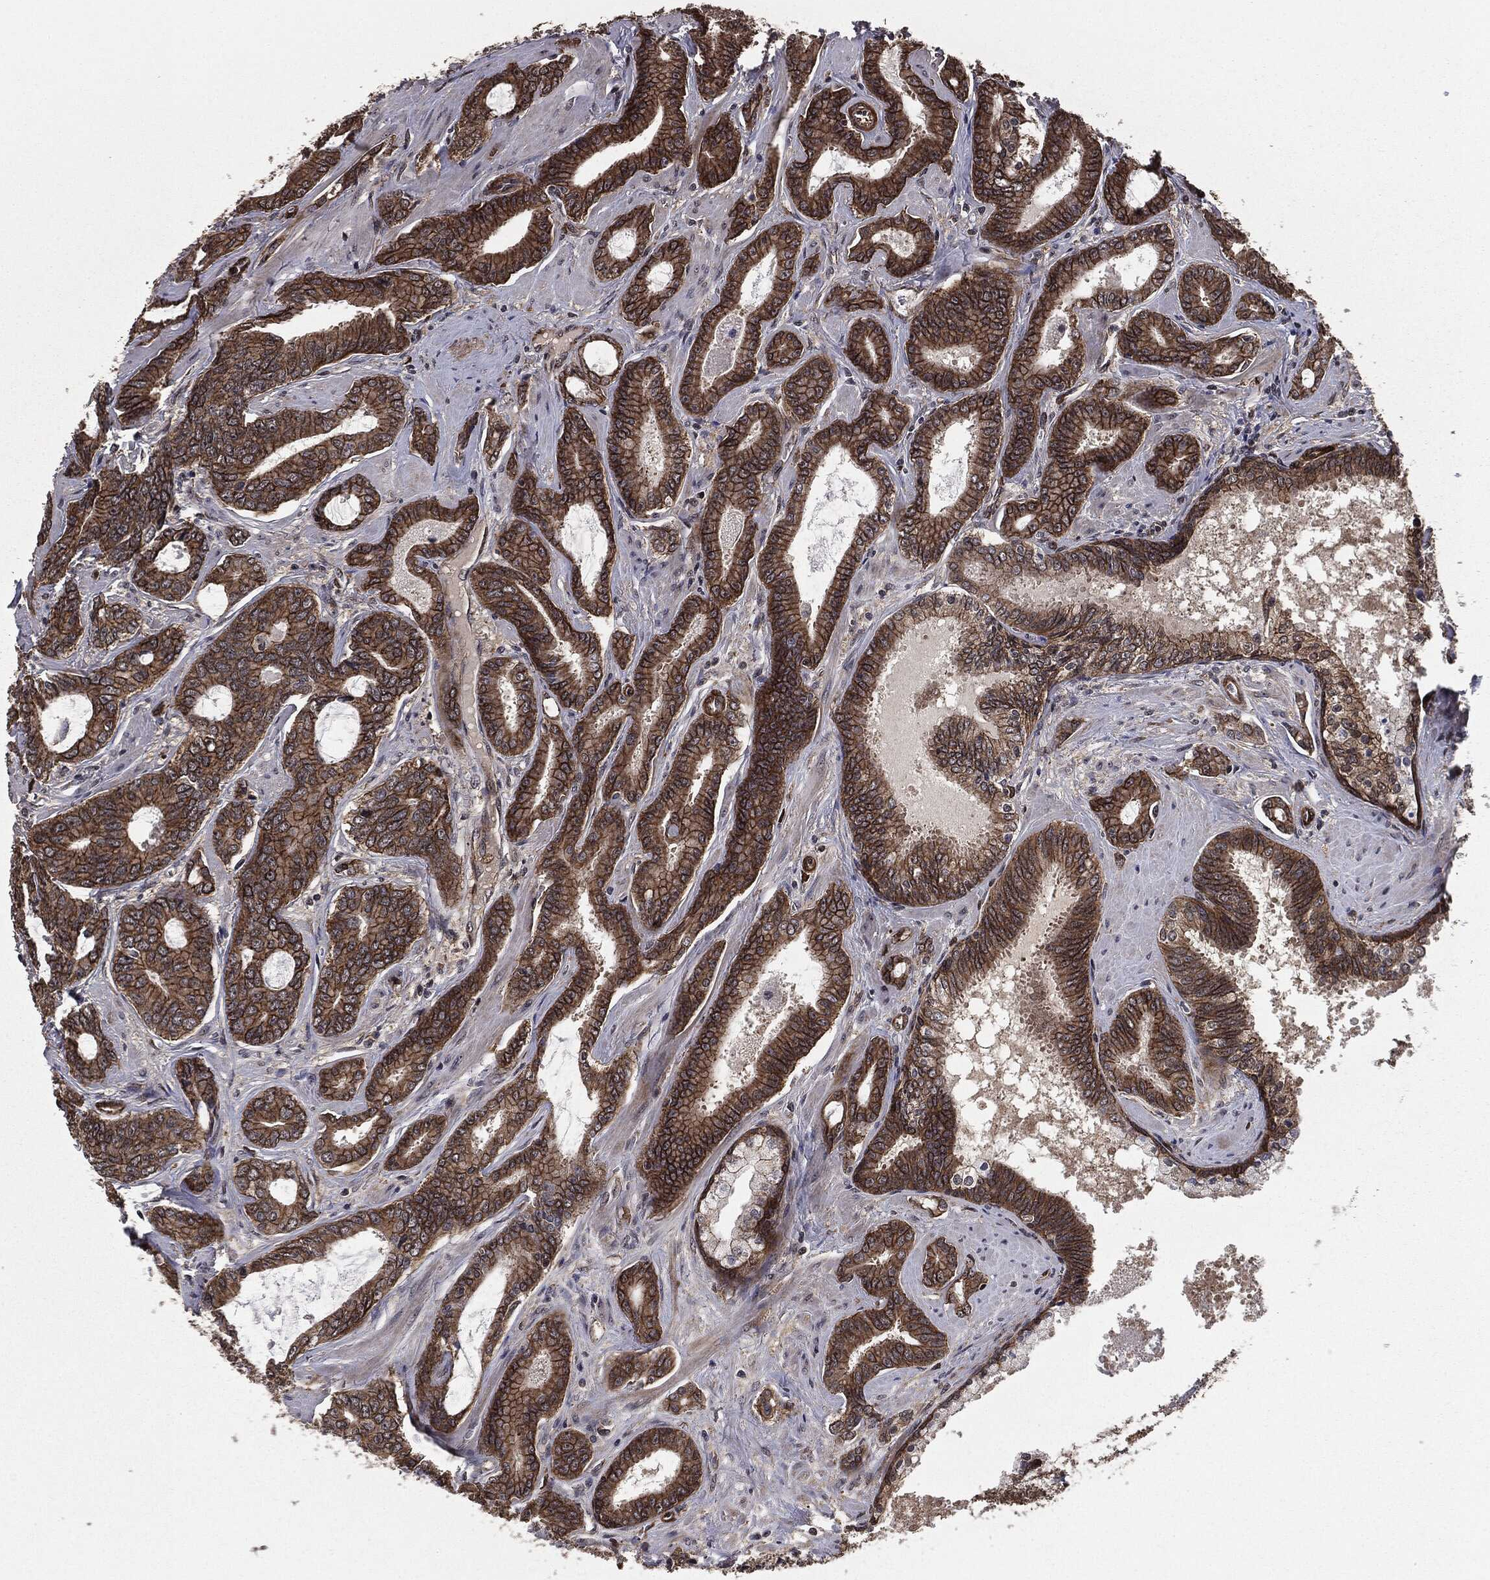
{"staining": {"intensity": "strong", "quantity": ">75%", "location": "cytoplasmic/membranous"}, "tissue": "prostate cancer", "cell_type": "Tumor cells", "image_type": "cancer", "snomed": [{"axis": "morphology", "description": "Adenocarcinoma, NOS"}, {"axis": "topography", "description": "Prostate"}], "caption": "Adenocarcinoma (prostate) stained with immunohistochemistry exhibits strong cytoplasmic/membranous positivity in about >75% of tumor cells. (brown staining indicates protein expression, while blue staining denotes nuclei).", "gene": "PTPA", "patient": {"sex": "male", "age": 55}}